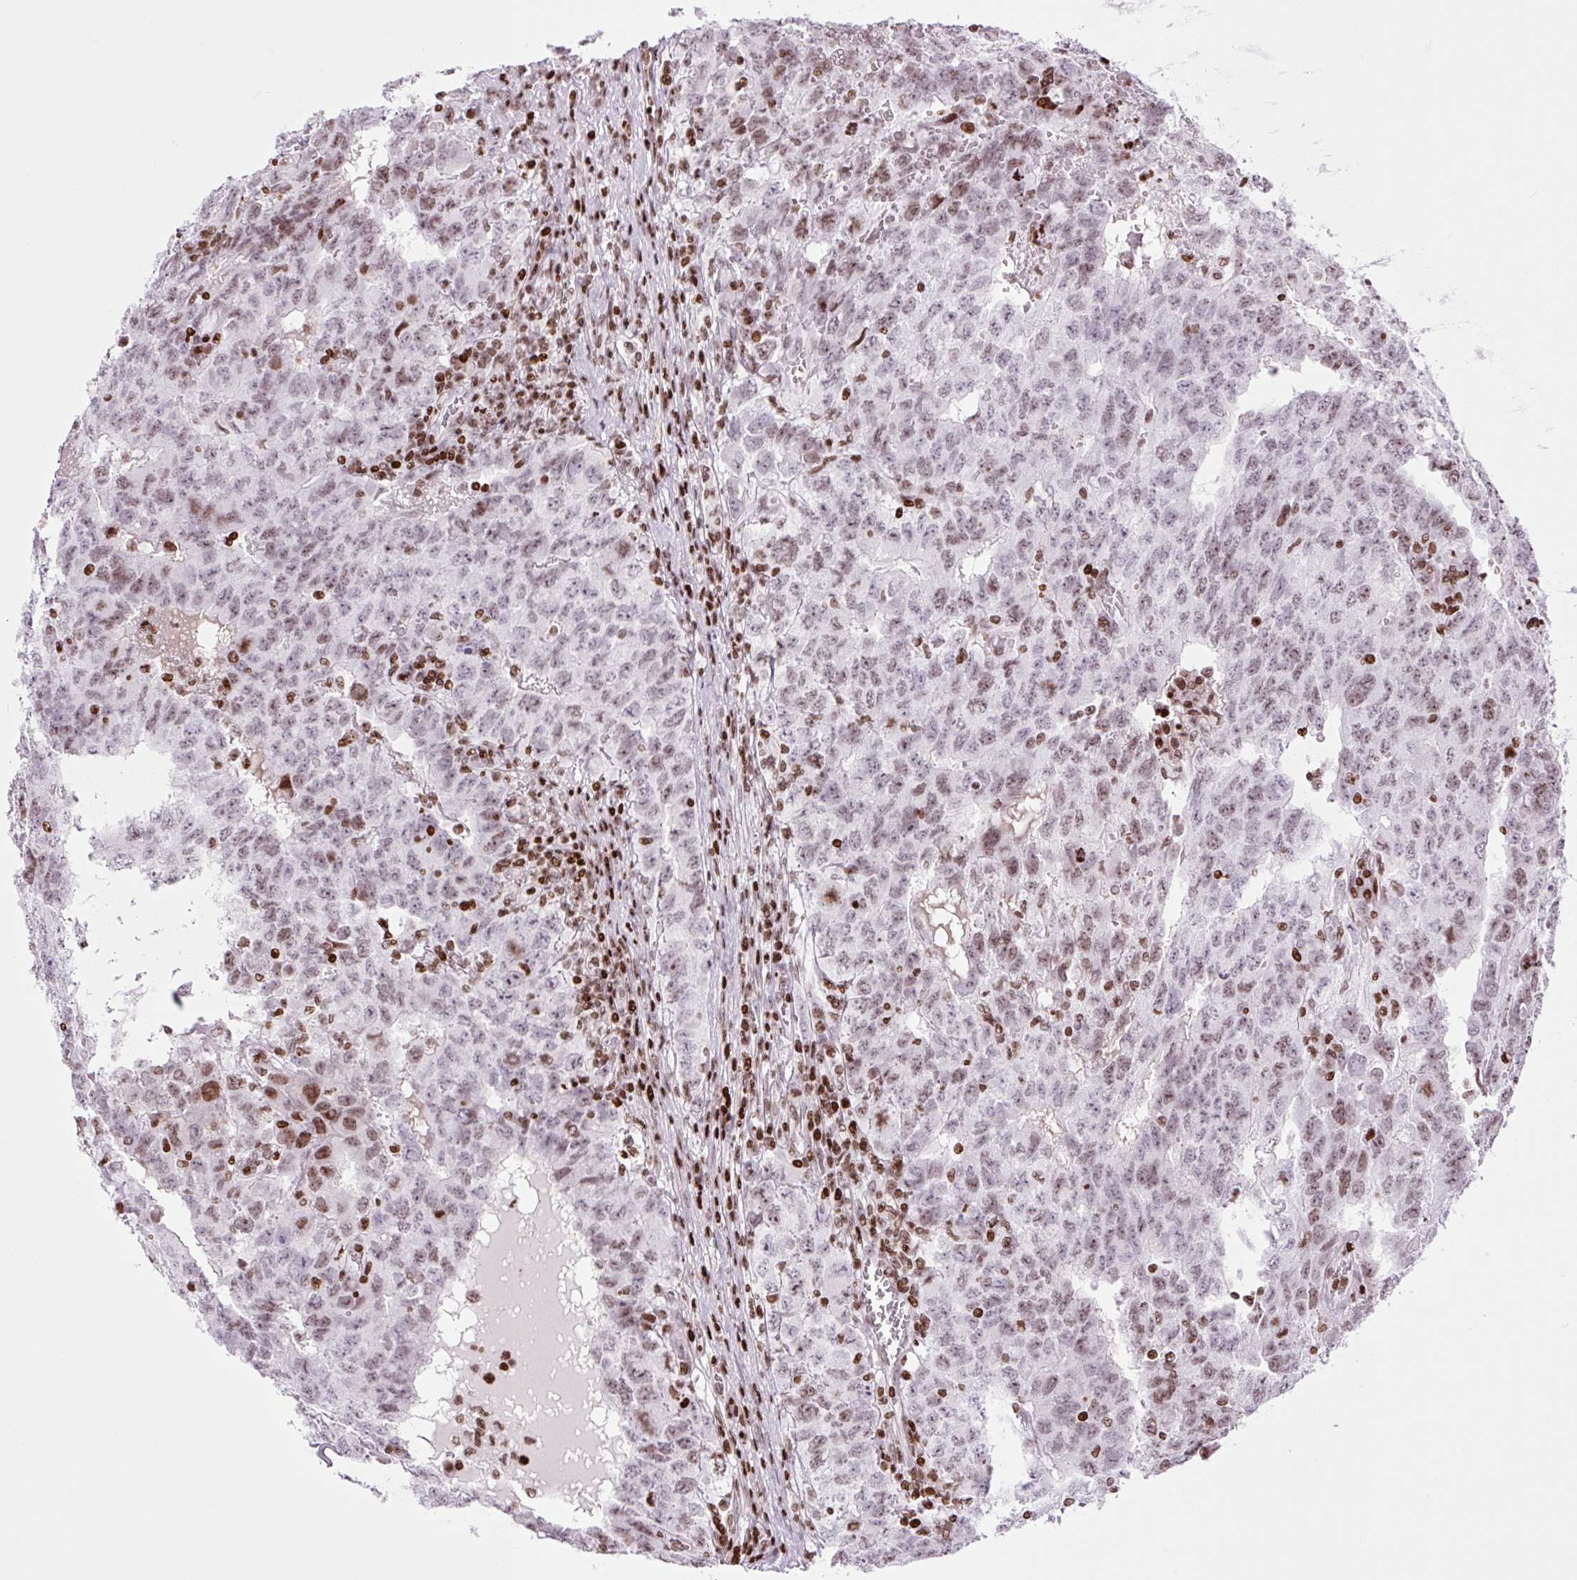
{"staining": {"intensity": "weak", "quantity": "25%-75%", "location": "nuclear"}, "tissue": "testis cancer", "cell_type": "Tumor cells", "image_type": "cancer", "snomed": [{"axis": "morphology", "description": "Carcinoma, Embryonal, NOS"}, {"axis": "topography", "description": "Testis"}], "caption": "Brown immunohistochemical staining in human embryonal carcinoma (testis) demonstrates weak nuclear positivity in approximately 25%-75% of tumor cells.", "gene": "H1-3", "patient": {"sex": "male", "age": 34}}